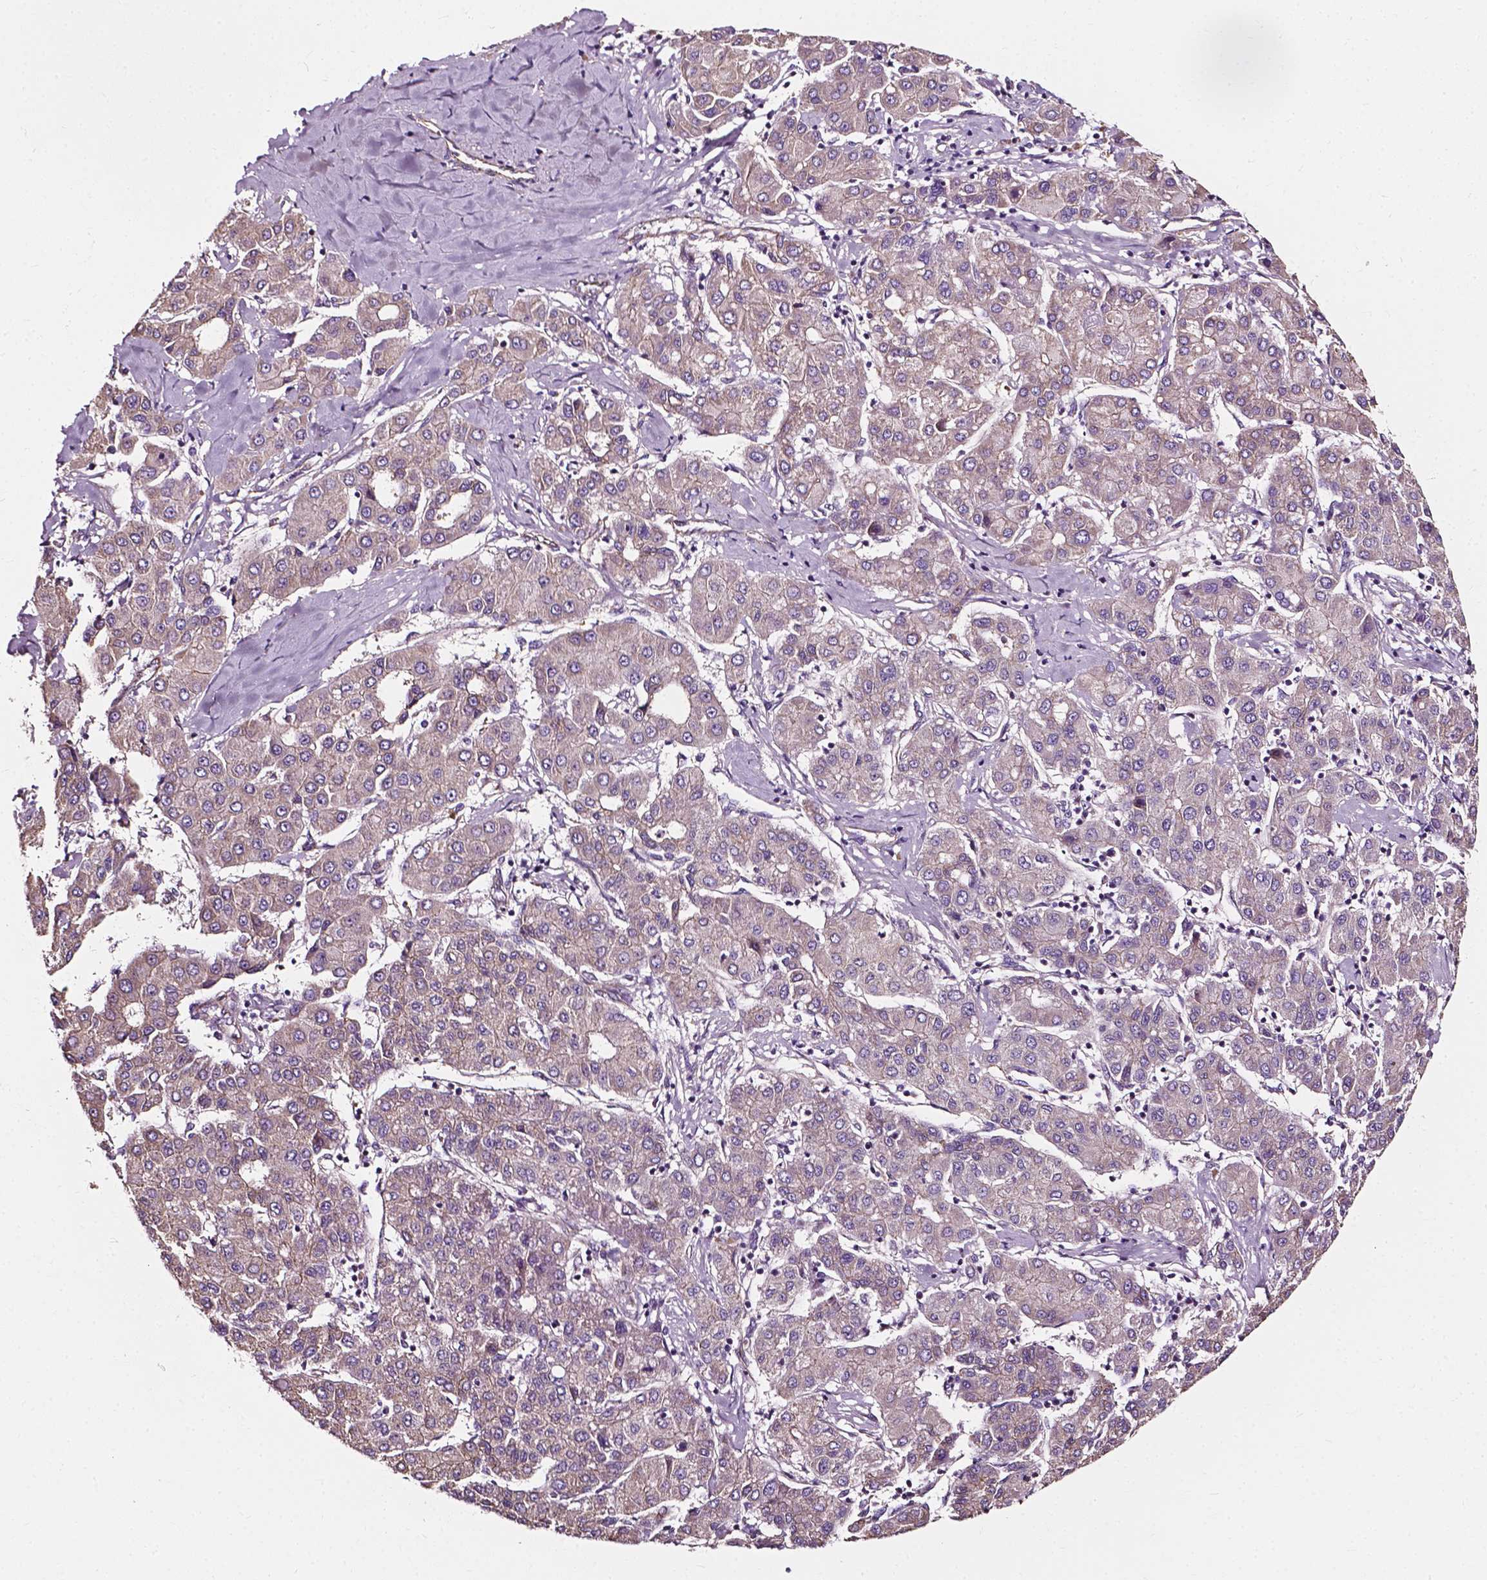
{"staining": {"intensity": "weak", "quantity": "<25%", "location": "cytoplasmic/membranous"}, "tissue": "liver cancer", "cell_type": "Tumor cells", "image_type": "cancer", "snomed": [{"axis": "morphology", "description": "Carcinoma, Hepatocellular, NOS"}, {"axis": "topography", "description": "Liver"}], "caption": "Tumor cells show no significant expression in liver hepatocellular carcinoma.", "gene": "ATG16L1", "patient": {"sex": "male", "age": 65}}